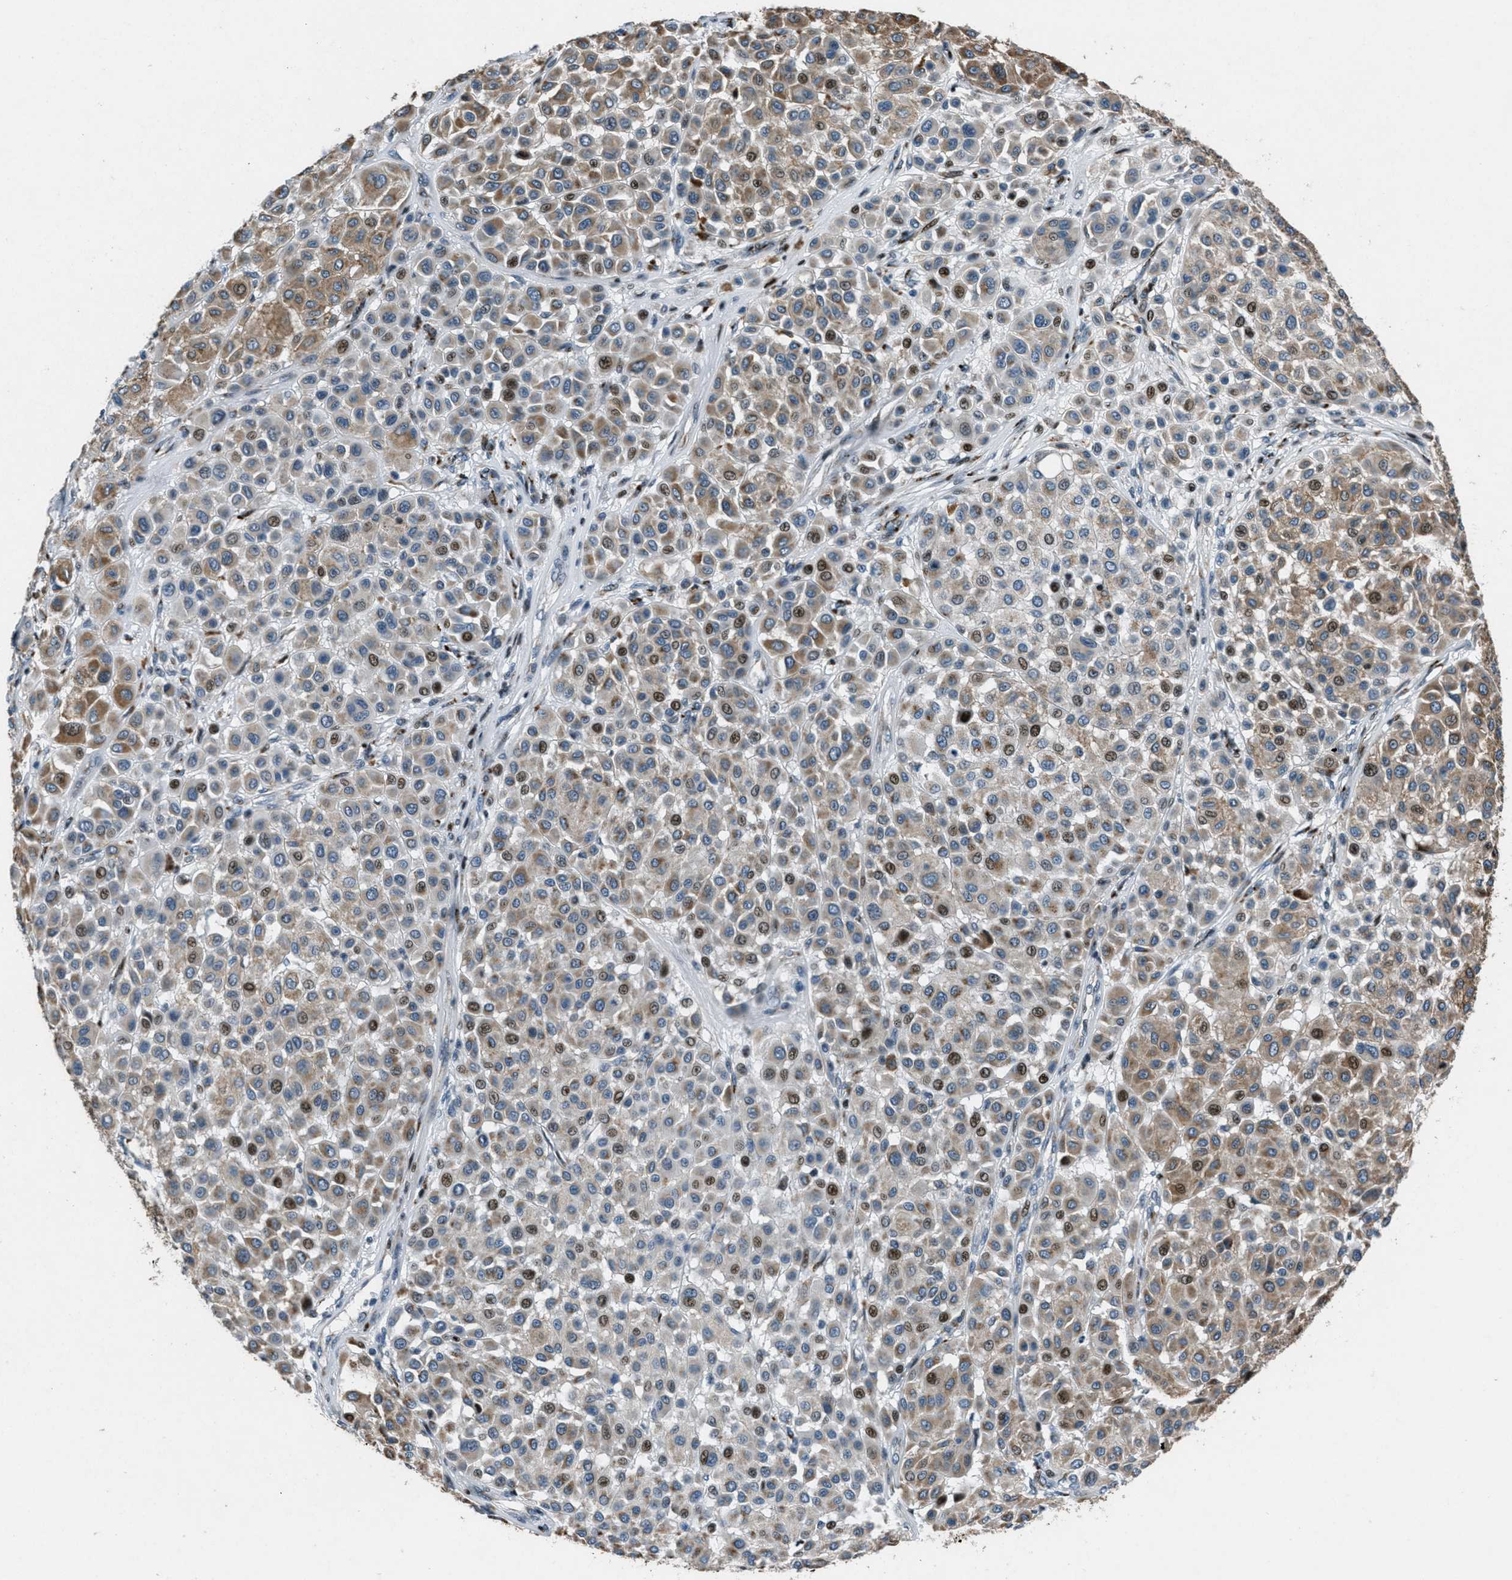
{"staining": {"intensity": "moderate", "quantity": "25%-75%", "location": "cytoplasmic/membranous,nuclear"}, "tissue": "melanoma", "cell_type": "Tumor cells", "image_type": "cancer", "snomed": [{"axis": "morphology", "description": "Malignant melanoma, Metastatic site"}, {"axis": "topography", "description": "Soft tissue"}], "caption": "The histopathology image displays immunohistochemical staining of malignant melanoma (metastatic site). There is moderate cytoplasmic/membranous and nuclear staining is seen in approximately 25%-75% of tumor cells. The protein of interest is stained brown, and the nuclei are stained in blue (DAB IHC with brightfield microscopy, high magnification).", "gene": "GPC6", "patient": {"sex": "male", "age": 41}}